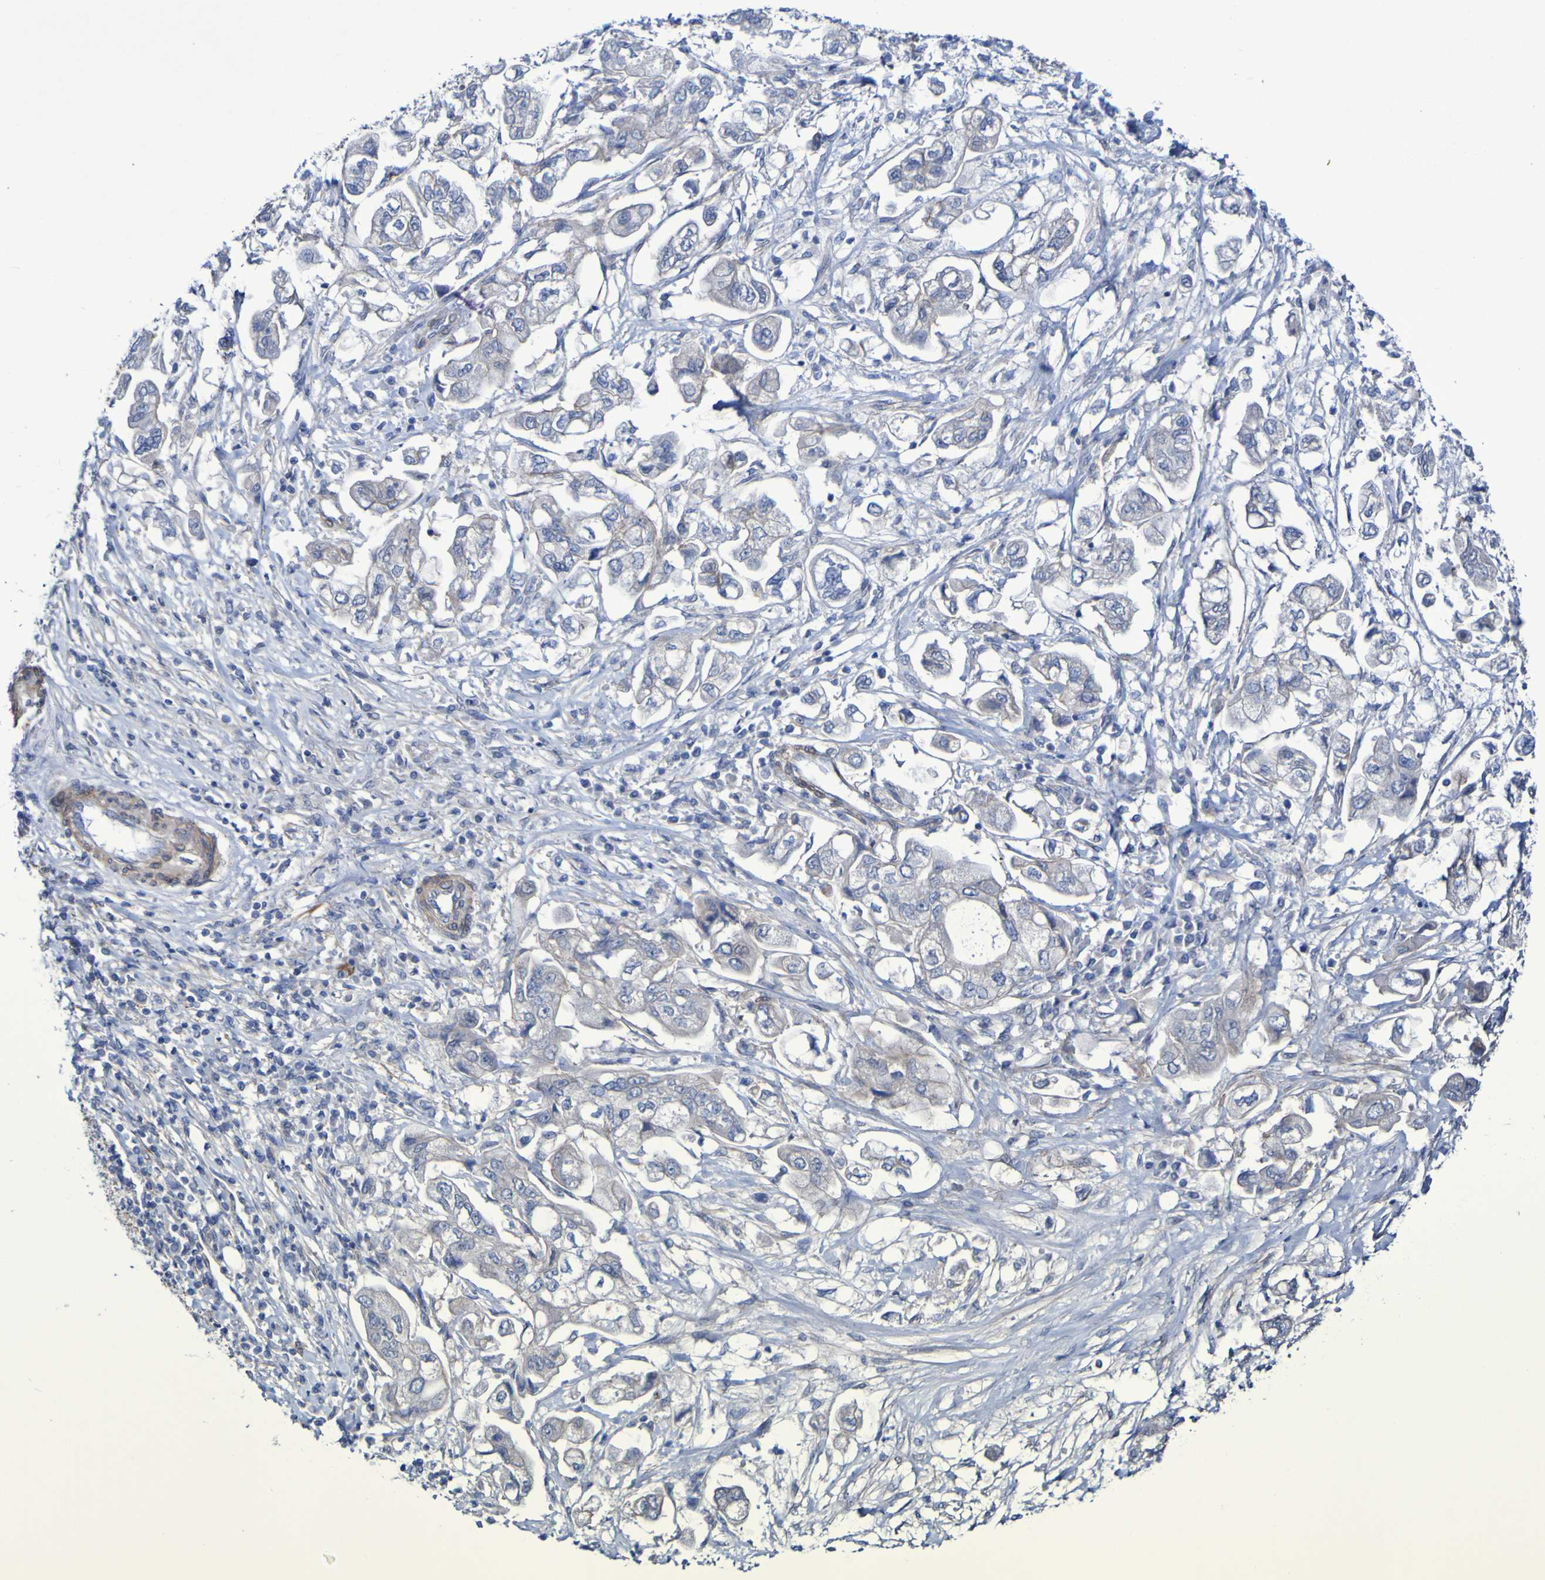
{"staining": {"intensity": "negative", "quantity": "none", "location": "none"}, "tissue": "stomach cancer", "cell_type": "Tumor cells", "image_type": "cancer", "snomed": [{"axis": "morphology", "description": "Adenocarcinoma, NOS"}, {"axis": "topography", "description": "Stomach"}], "caption": "Histopathology image shows no significant protein positivity in tumor cells of stomach adenocarcinoma.", "gene": "LPP", "patient": {"sex": "male", "age": 62}}